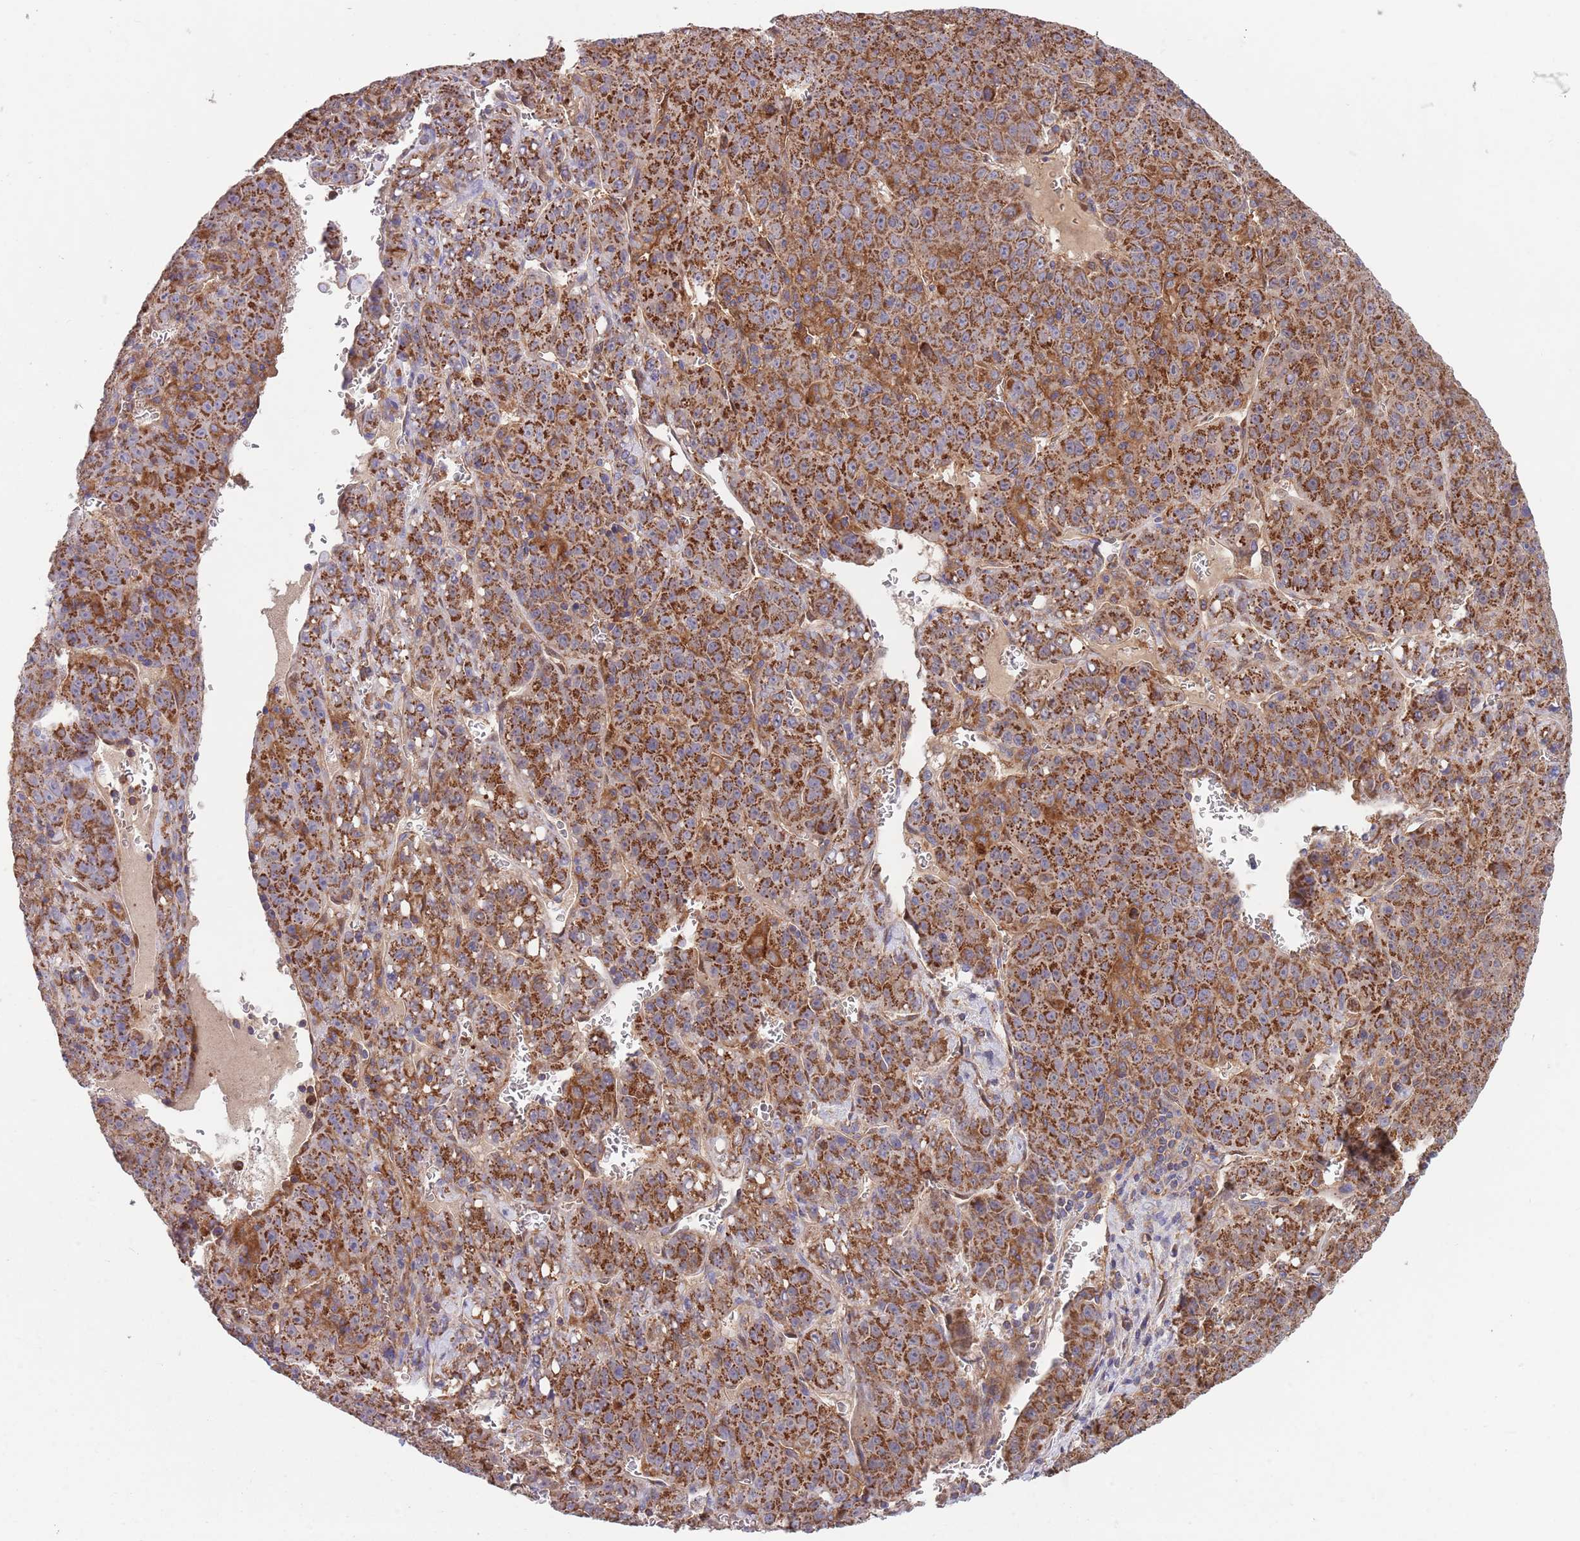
{"staining": {"intensity": "strong", "quantity": ">75%", "location": "cytoplasmic/membranous"}, "tissue": "liver cancer", "cell_type": "Tumor cells", "image_type": "cancer", "snomed": [{"axis": "morphology", "description": "Carcinoma, Hepatocellular, NOS"}, {"axis": "topography", "description": "Liver"}], "caption": "Human hepatocellular carcinoma (liver) stained with a brown dye displays strong cytoplasmic/membranous positive positivity in approximately >75% of tumor cells.", "gene": "DDT", "patient": {"sex": "female", "age": 53}}